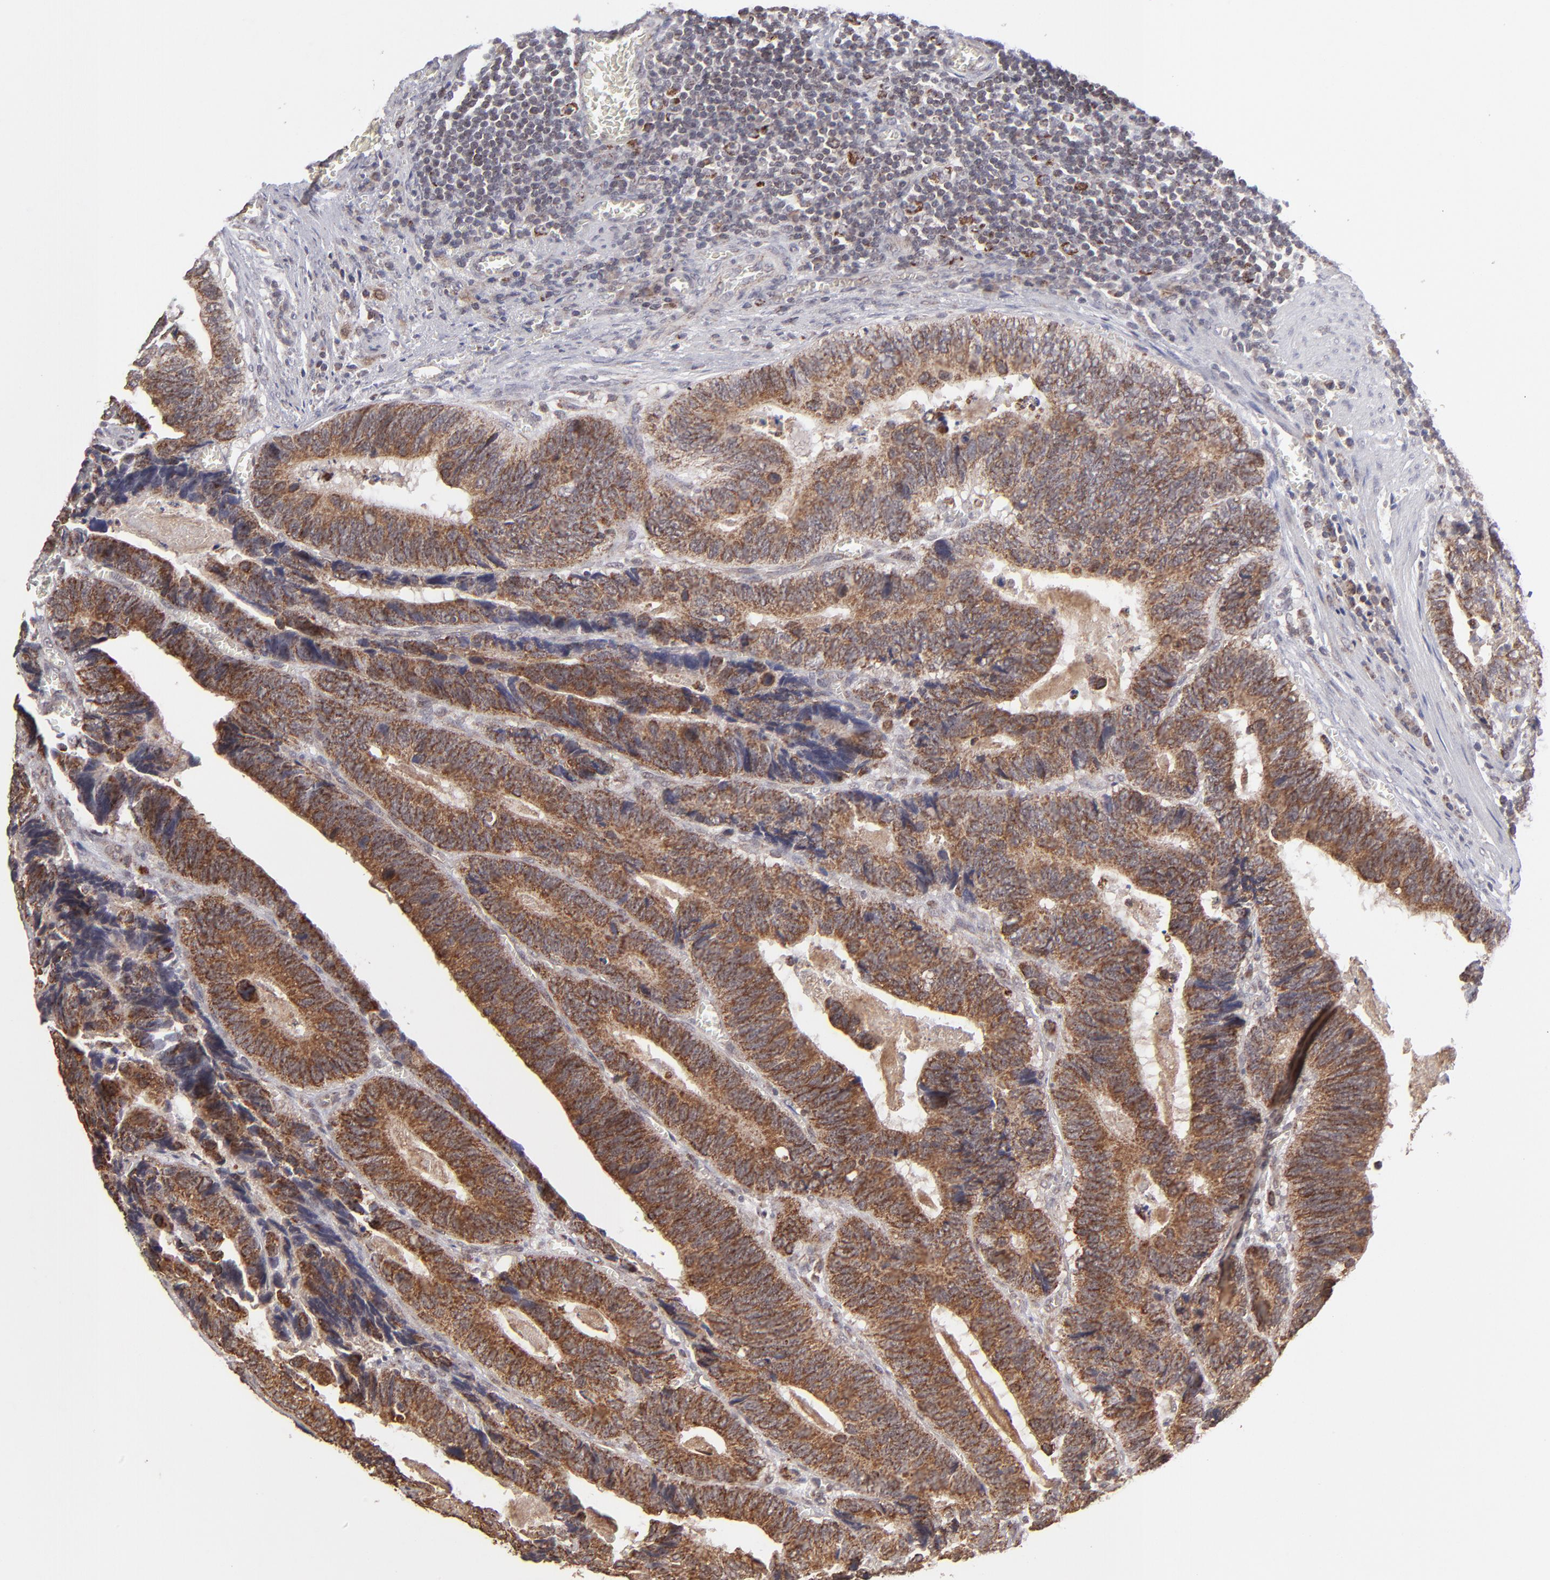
{"staining": {"intensity": "moderate", "quantity": ">75%", "location": "cytoplasmic/membranous"}, "tissue": "colorectal cancer", "cell_type": "Tumor cells", "image_type": "cancer", "snomed": [{"axis": "morphology", "description": "Adenocarcinoma, NOS"}, {"axis": "topography", "description": "Colon"}], "caption": "The image exhibits immunohistochemical staining of colorectal adenocarcinoma. There is moderate cytoplasmic/membranous expression is seen in approximately >75% of tumor cells.", "gene": "SLC15A1", "patient": {"sex": "male", "age": 72}}